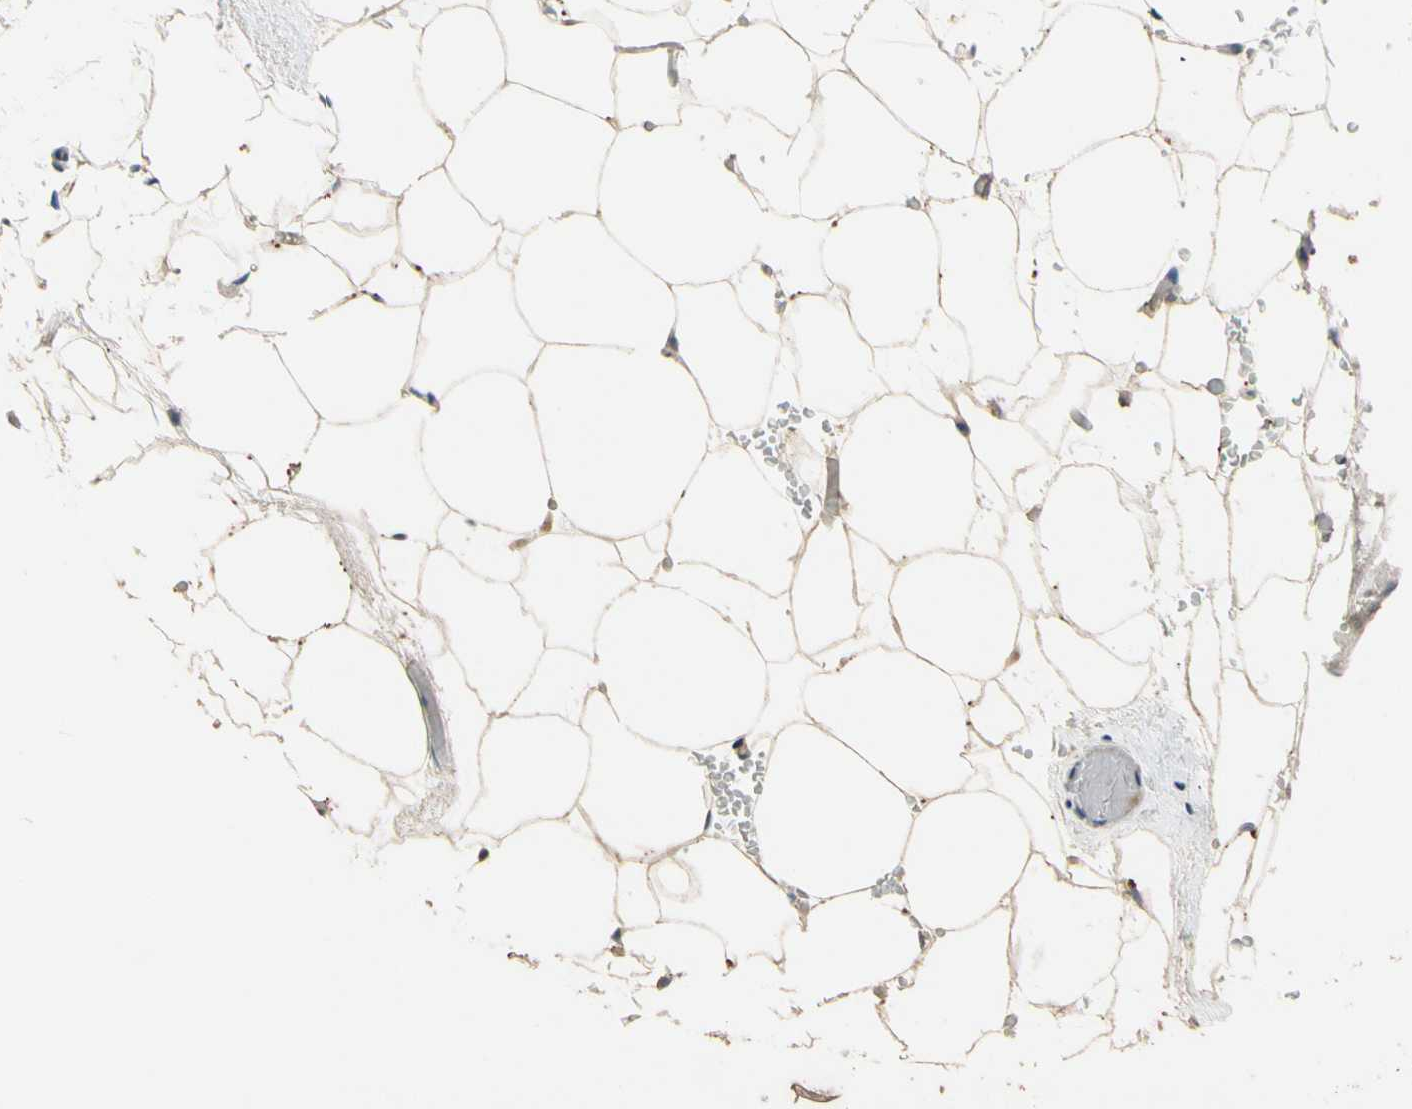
{"staining": {"intensity": "weak", "quantity": ">75%", "location": "cytoplasmic/membranous"}, "tissue": "breast", "cell_type": "Adipocytes", "image_type": "normal", "snomed": [{"axis": "morphology", "description": "Normal tissue, NOS"}, {"axis": "topography", "description": "Breast"}], "caption": "Immunohistochemical staining of normal breast demonstrates >75% levels of weak cytoplasmic/membranous protein staining in approximately >75% of adipocytes.", "gene": "ALKBH3", "patient": {"sex": "female", "age": 75}}